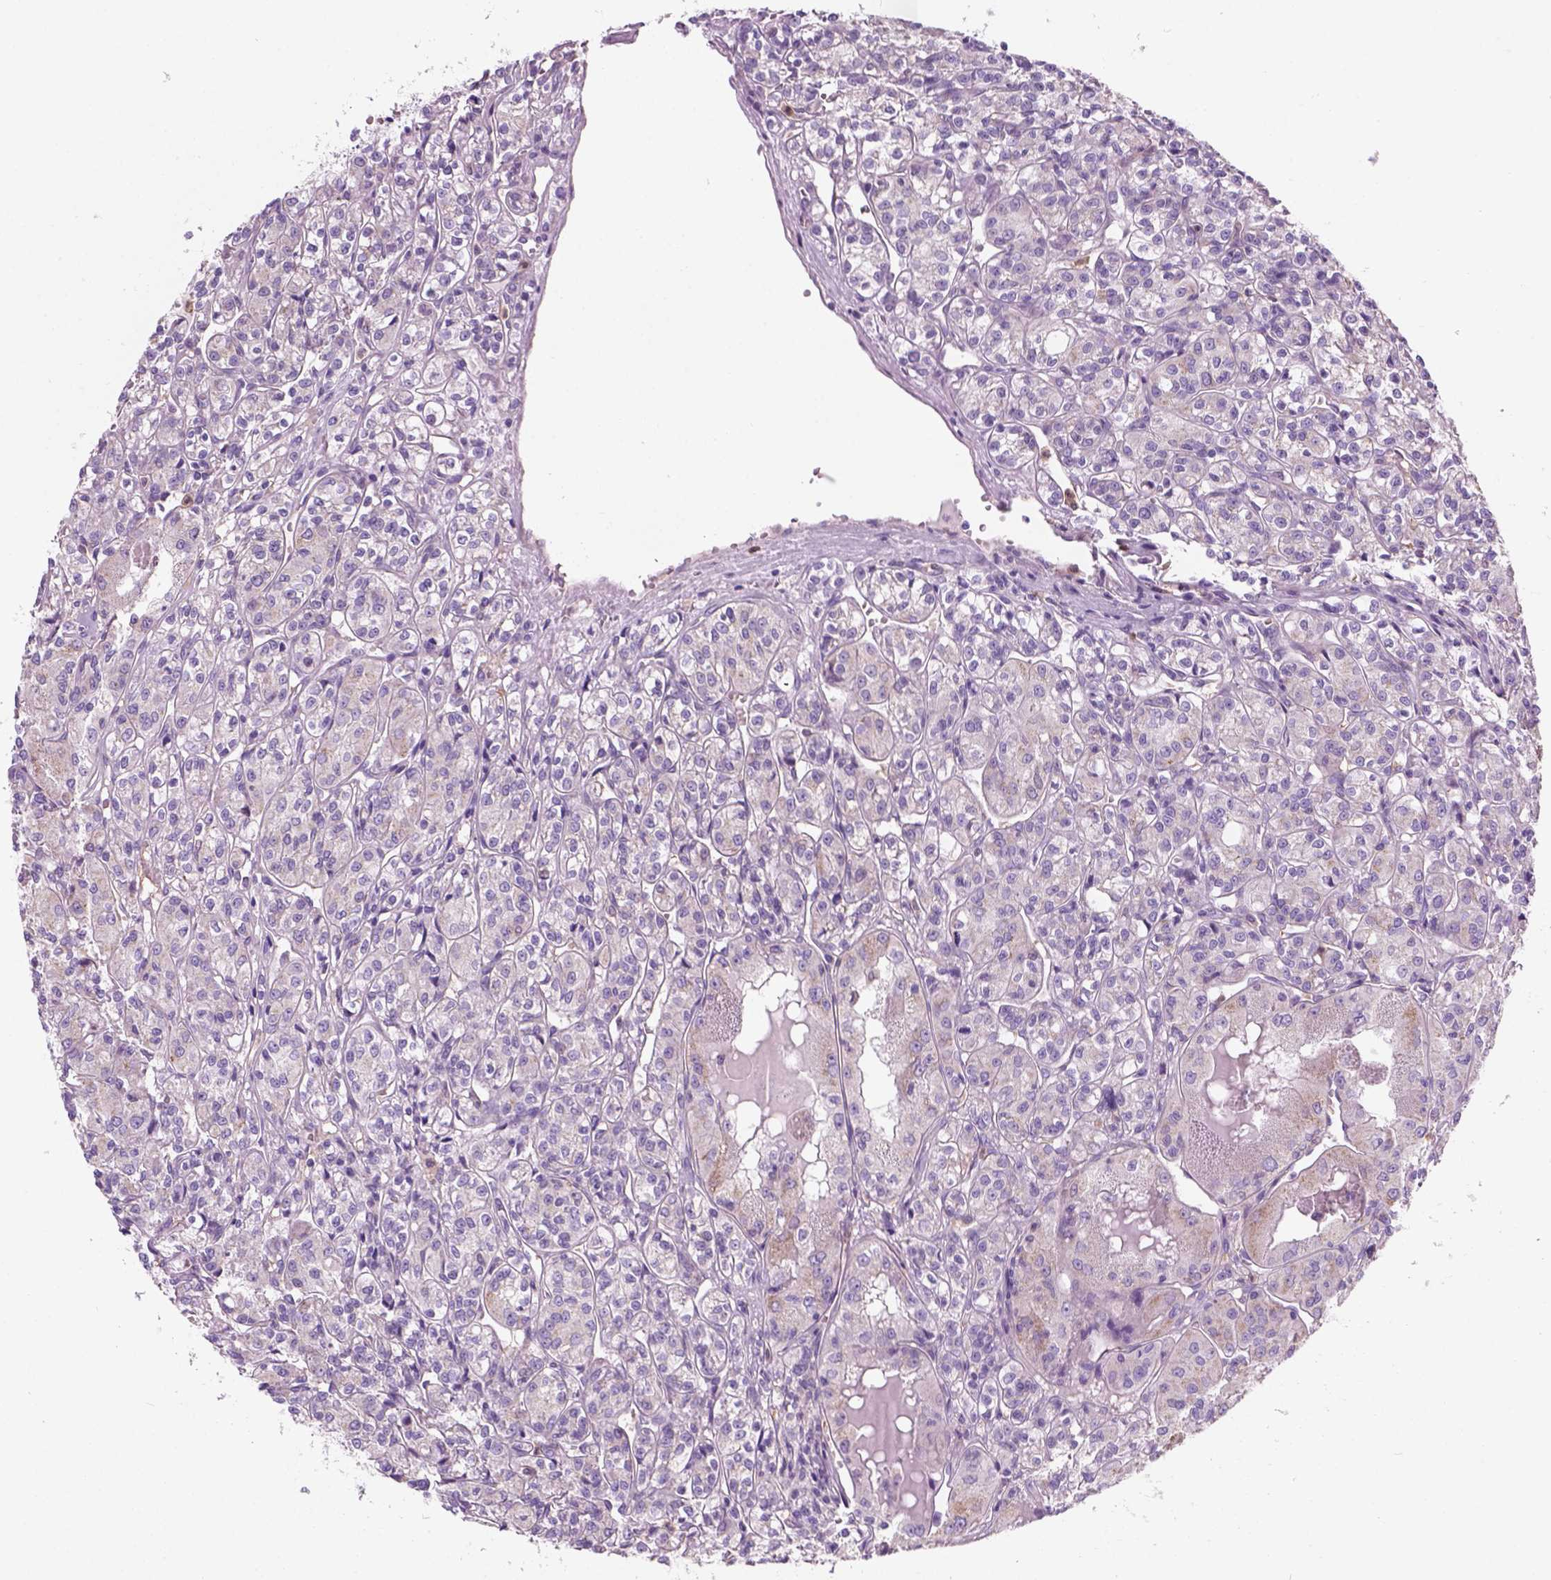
{"staining": {"intensity": "negative", "quantity": "none", "location": "none"}, "tissue": "renal cancer", "cell_type": "Tumor cells", "image_type": "cancer", "snomed": [{"axis": "morphology", "description": "Adenocarcinoma, NOS"}, {"axis": "topography", "description": "Kidney"}], "caption": "Tumor cells are negative for brown protein staining in adenocarcinoma (renal).", "gene": "CD84", "patient": {"sex": "male", "age": 36}}